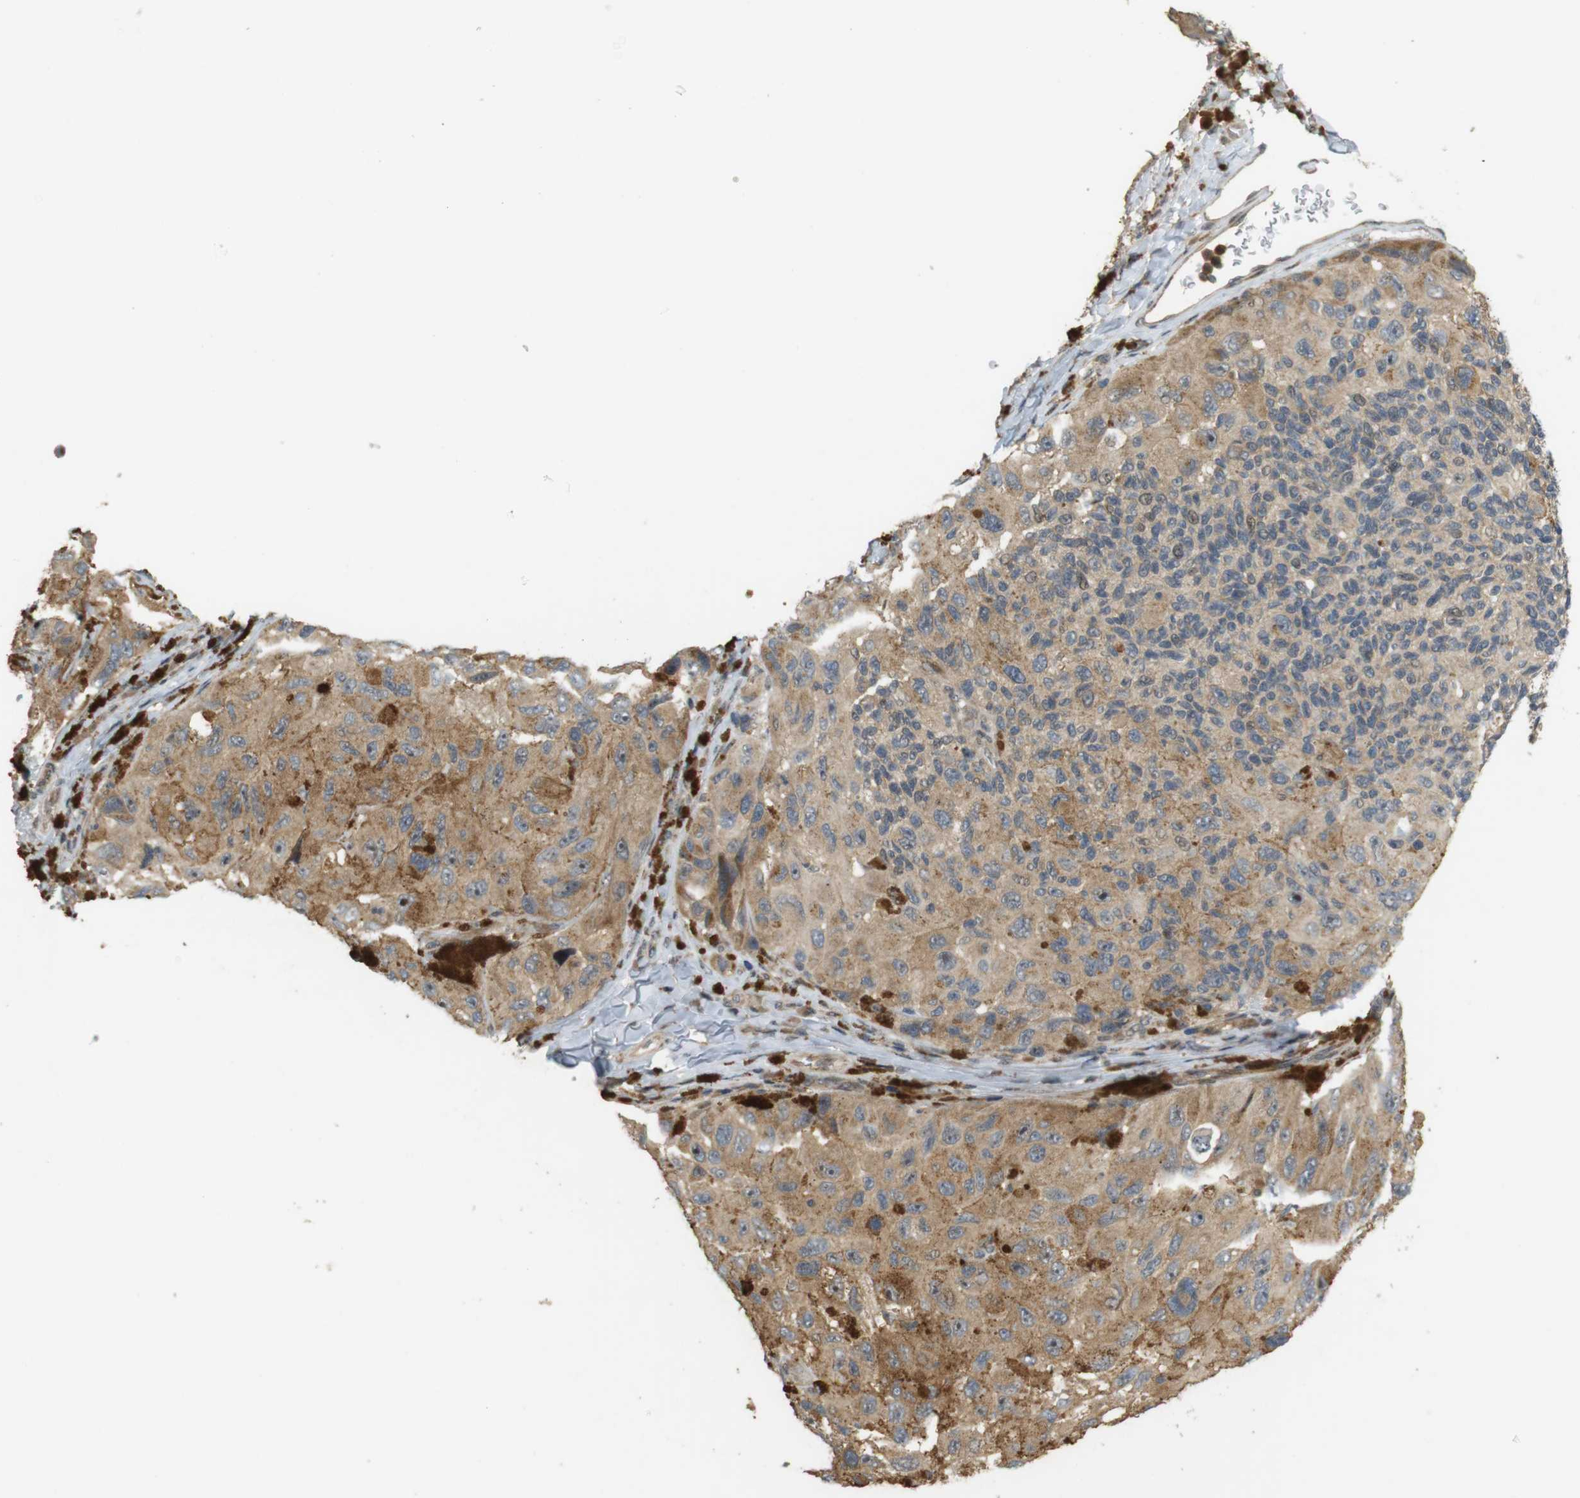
{"staining": {"intensity": "moderate", "quantity": ">75%", "location": "cytoplasmic/membranous,nuclear"}, "tissue": "melanoma", "cell_type": "Tumor cells", "image_type": "cancer", "snomed": [{"axis": "morphology", "description": "Malignant melanoma, NOS"}, {"axis": "topography", "description": "Skin"}], "caption": "Immunohistochemistry of human malignant melanoma exhibits medium levels of moderate cytoplasmic/membranous and nuclear positivity in about >75% of tumor cells.", "gene": "TMX3", "patient": {"sex": "female", "age": 73}}